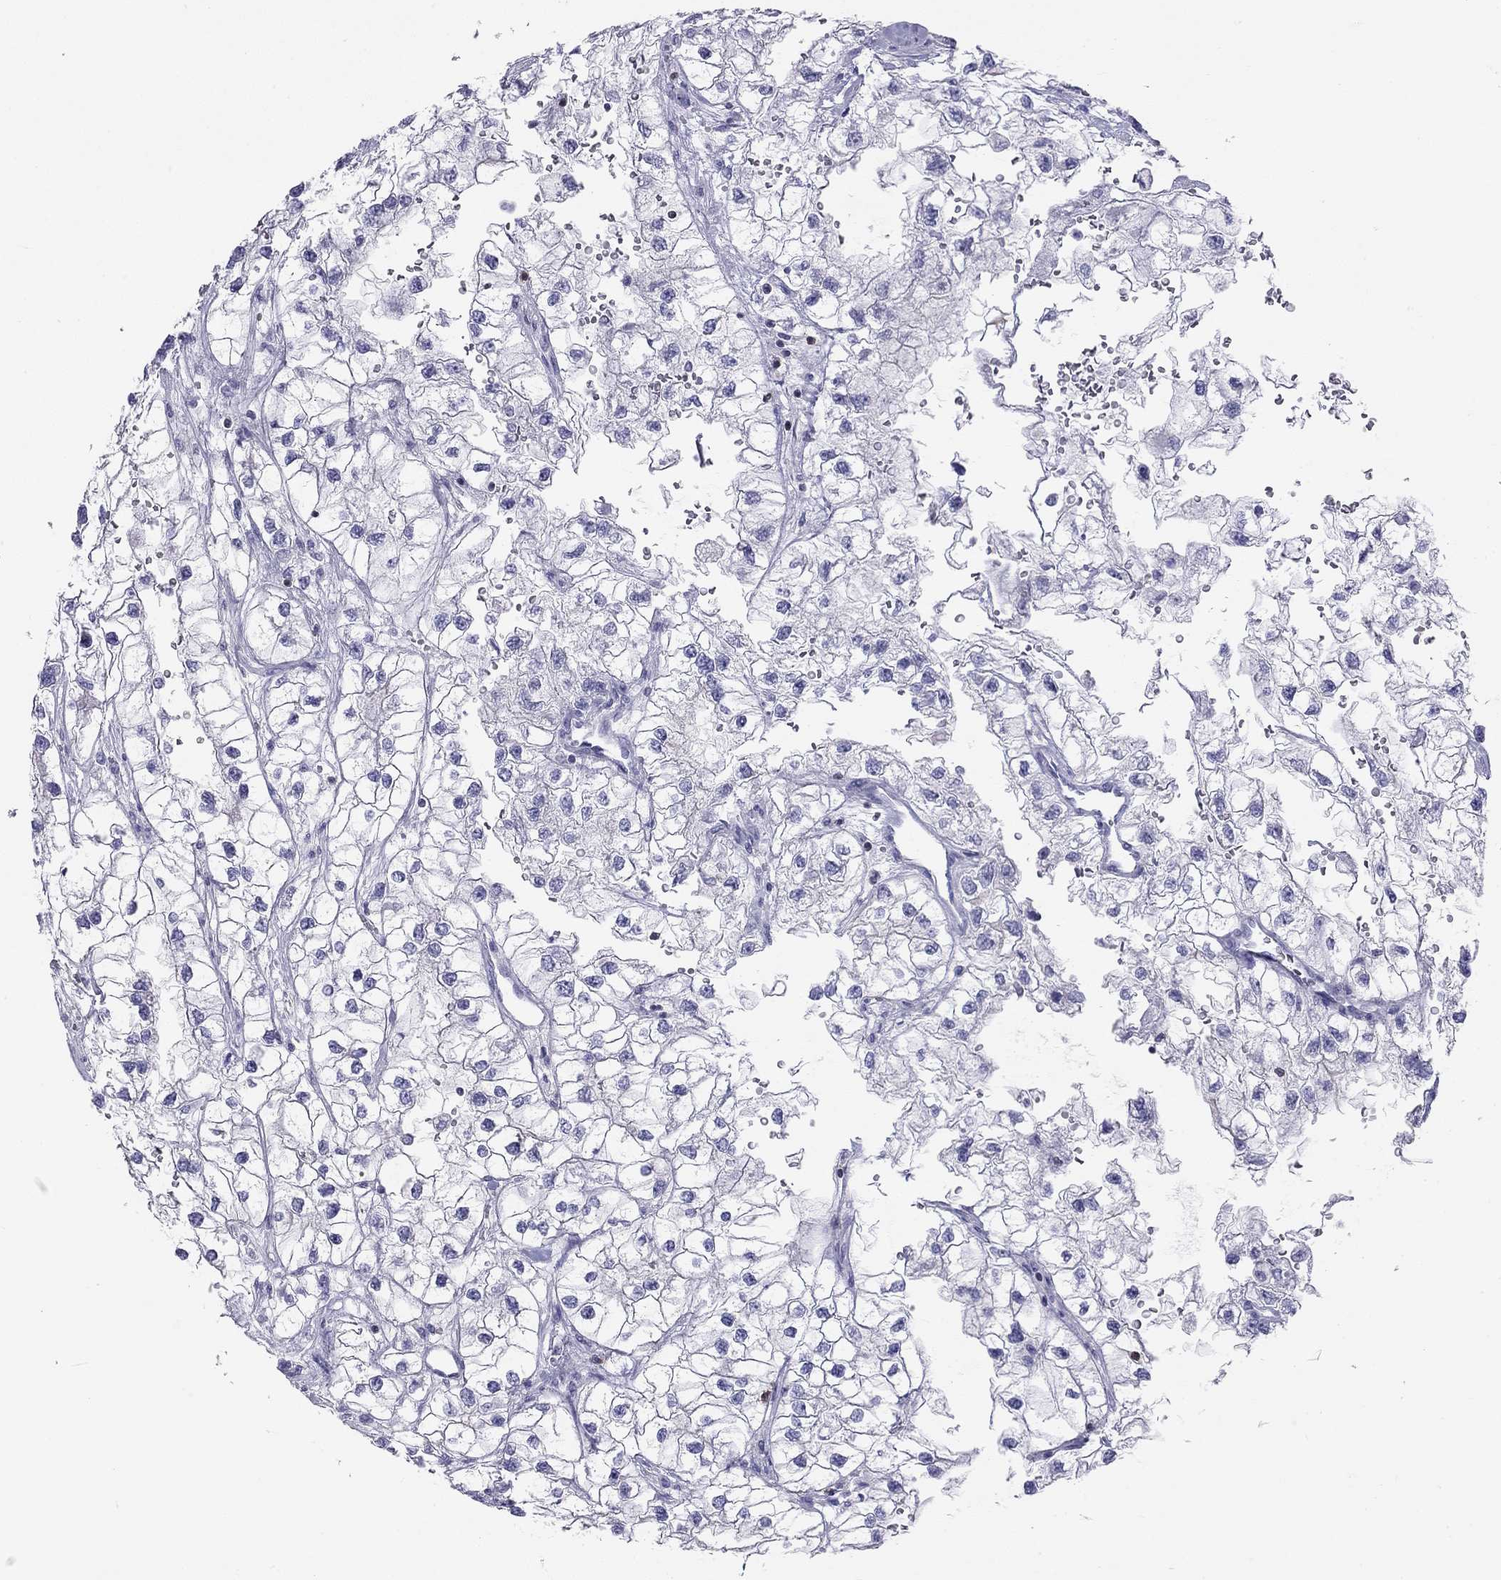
{"staining": {"intensity": "negative", "quantity": "none", "location": "none"}, "tissue": "renal cancer", "cell_type": "Tumor cells", "image_type": "cancer", "snomed": [{"axis": "morphology", "description": "Adenocarcinoma, NOS"}, {"axis": "topography", "description": "Kidney"}], "caption": "An image of human renal cancer is negative for staining in tumor cells.", "gene": "SH2D2A", "patient": {"sex": "male", "age": 59}}